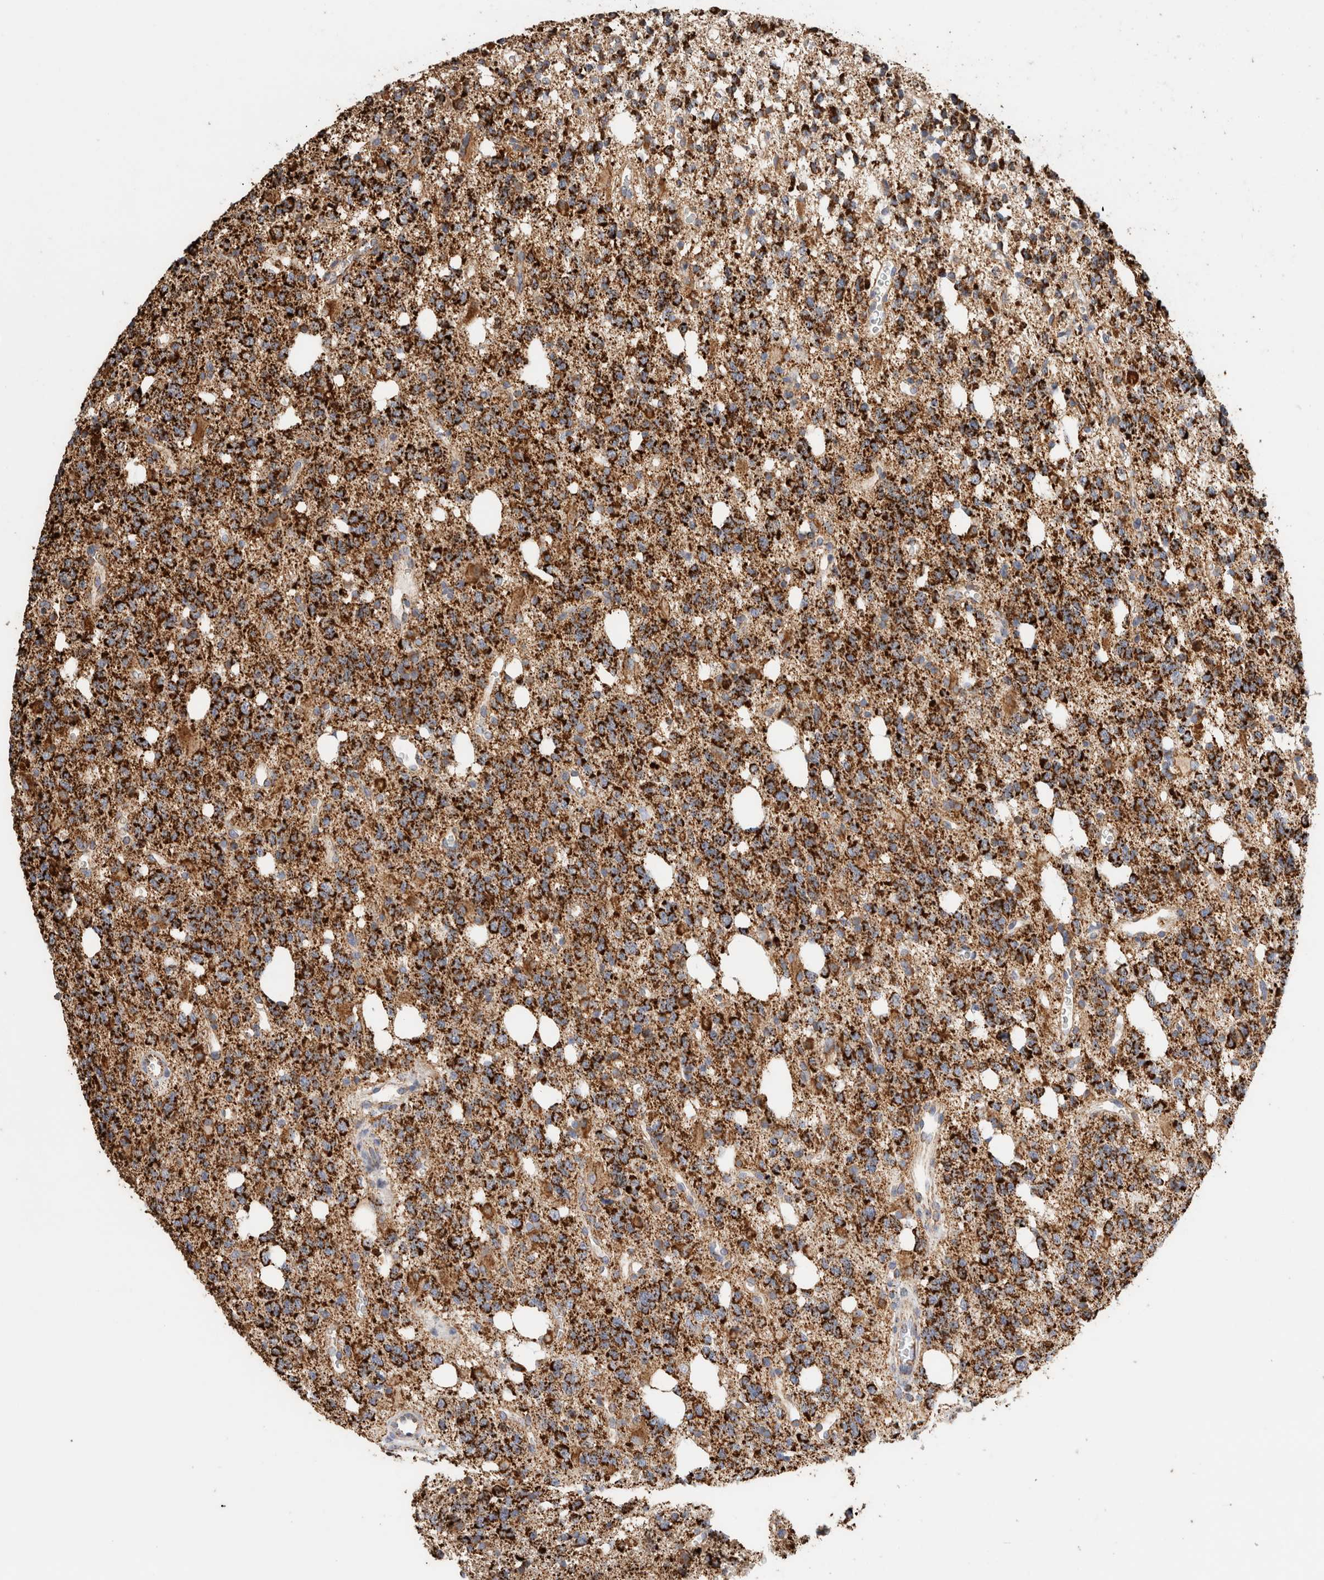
{"staining": {"intensity": "strong", "quantity": ">75%", "location": "cytoplasmic/membranous"}, "tissue": "glioma", "cell_type": "Tumor cells", "image_type": "cancer", "snomed": [{"axis": "morphology", "description": "Glioma, malignant, High grade"}, {"axis": "topography", "description": "Brain"}], "caption": "Immunohistochemistry (IHC) micrograph of human malignant glioma (high-grade) stained for a protein (brown), which exhibits high levels of strong cytoplasmic/membranous staining in approximately >75% of tumor cells.", "gene": "C1QBP", "patient": {"sex": "female", "age": 62}}